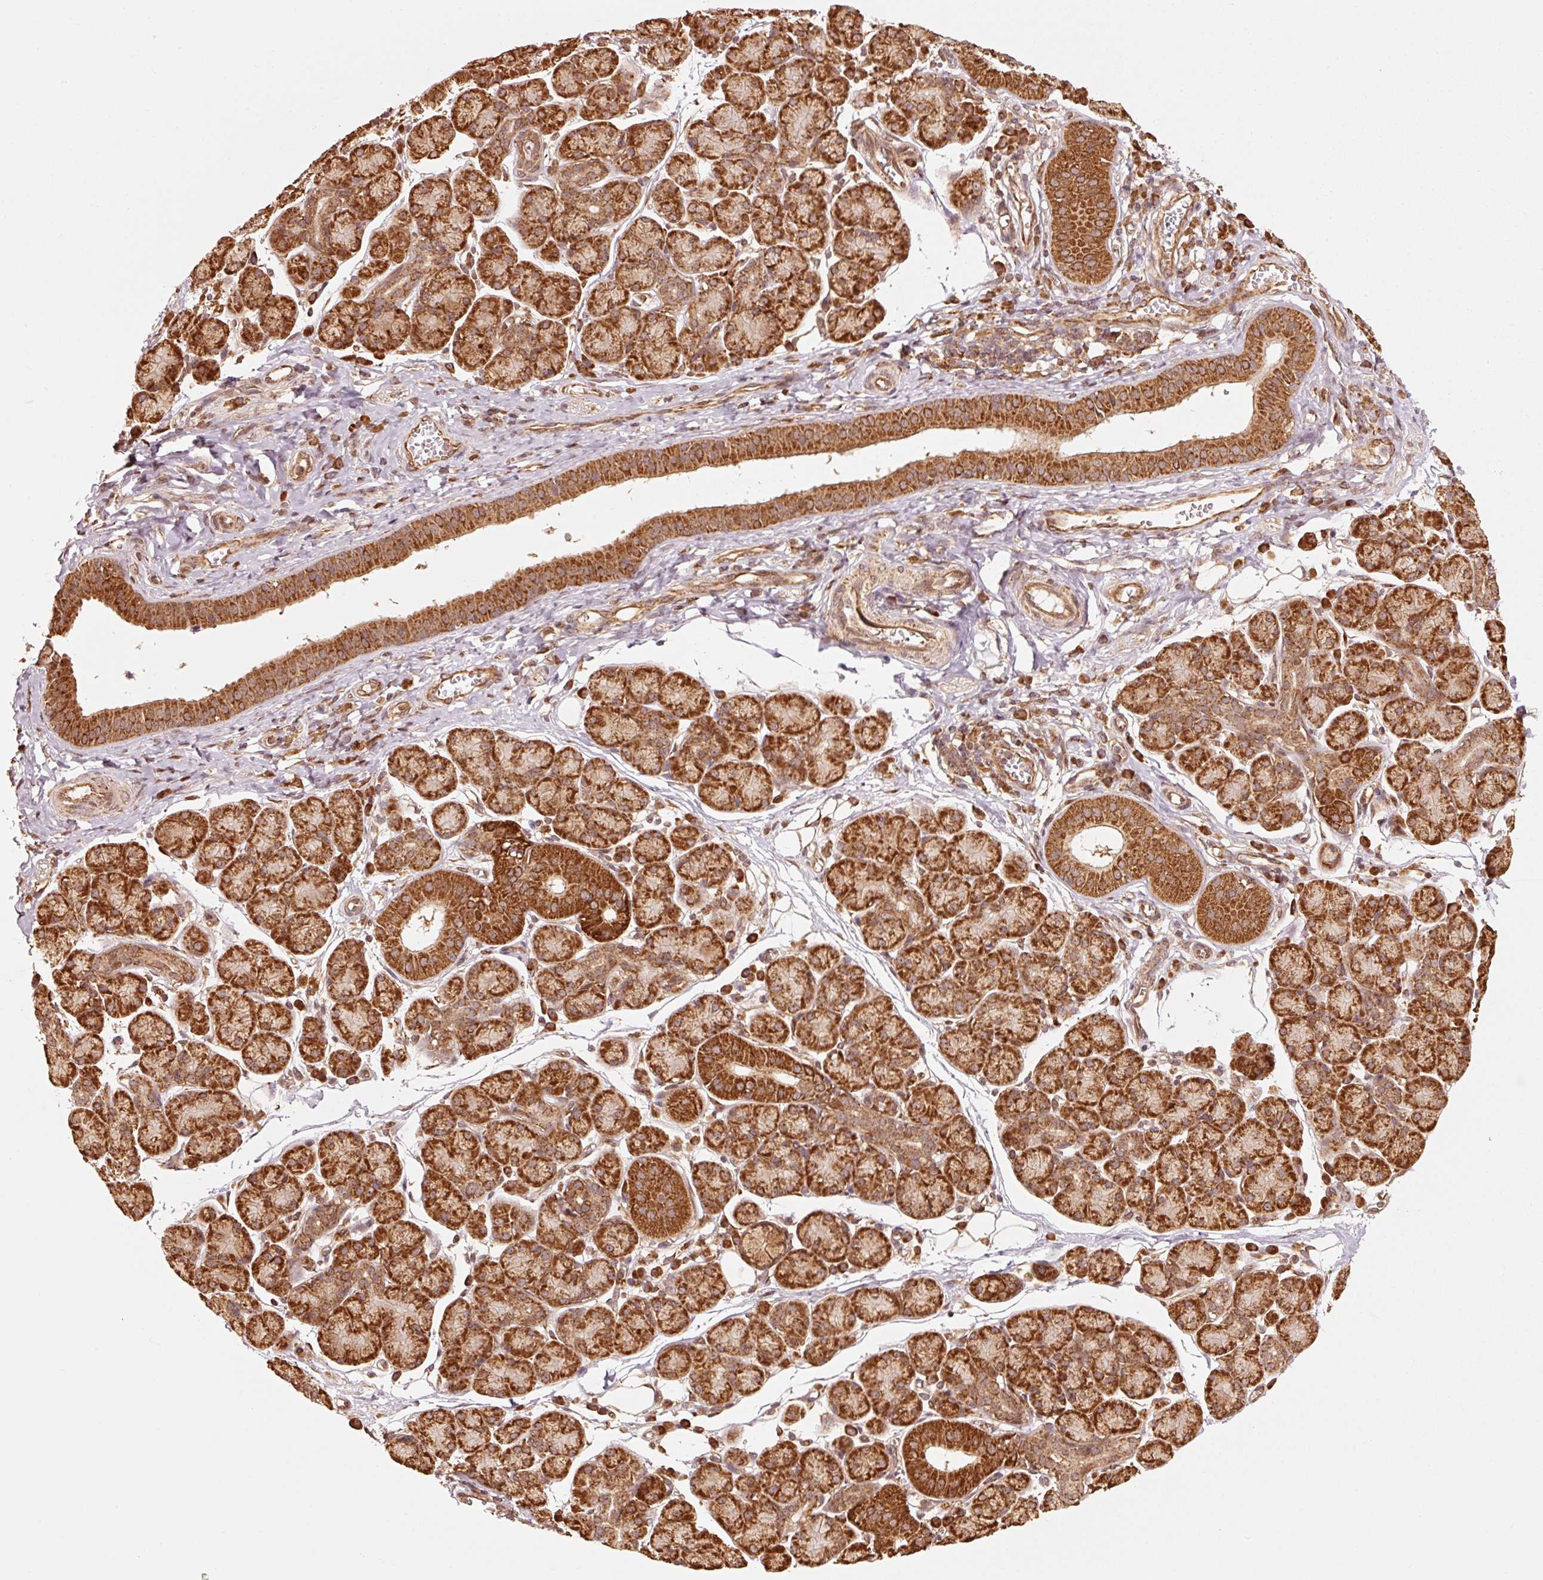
{"staining": {"intensity": "strong", "quantity": ">75%", "location": "cytoplasmic/membranous"}, "tissue": "salivary gland", "cell_type": "Glandular cells", "image_type": "normal", "snomed": [{"axis": "morphology", "description": "Normal tissue, NOS"}, {"axis": "morphology", "description": "Inflammation, NOS"}, {"axis": "topography", "description": "Lymph node"}, {"axis": "topography", "description": "Salivary gland"}], "caption": "Immunohistochemical staining of unremarkable salivary gland displays high levels of strong cytoplasmic/membranous expression in about >75% of glandular cells. (brown staining indicates protein expression, while blue staining denotes nuclei).", "gene": "MRPL16", "patient": {"sex": "male", "age": 3}}